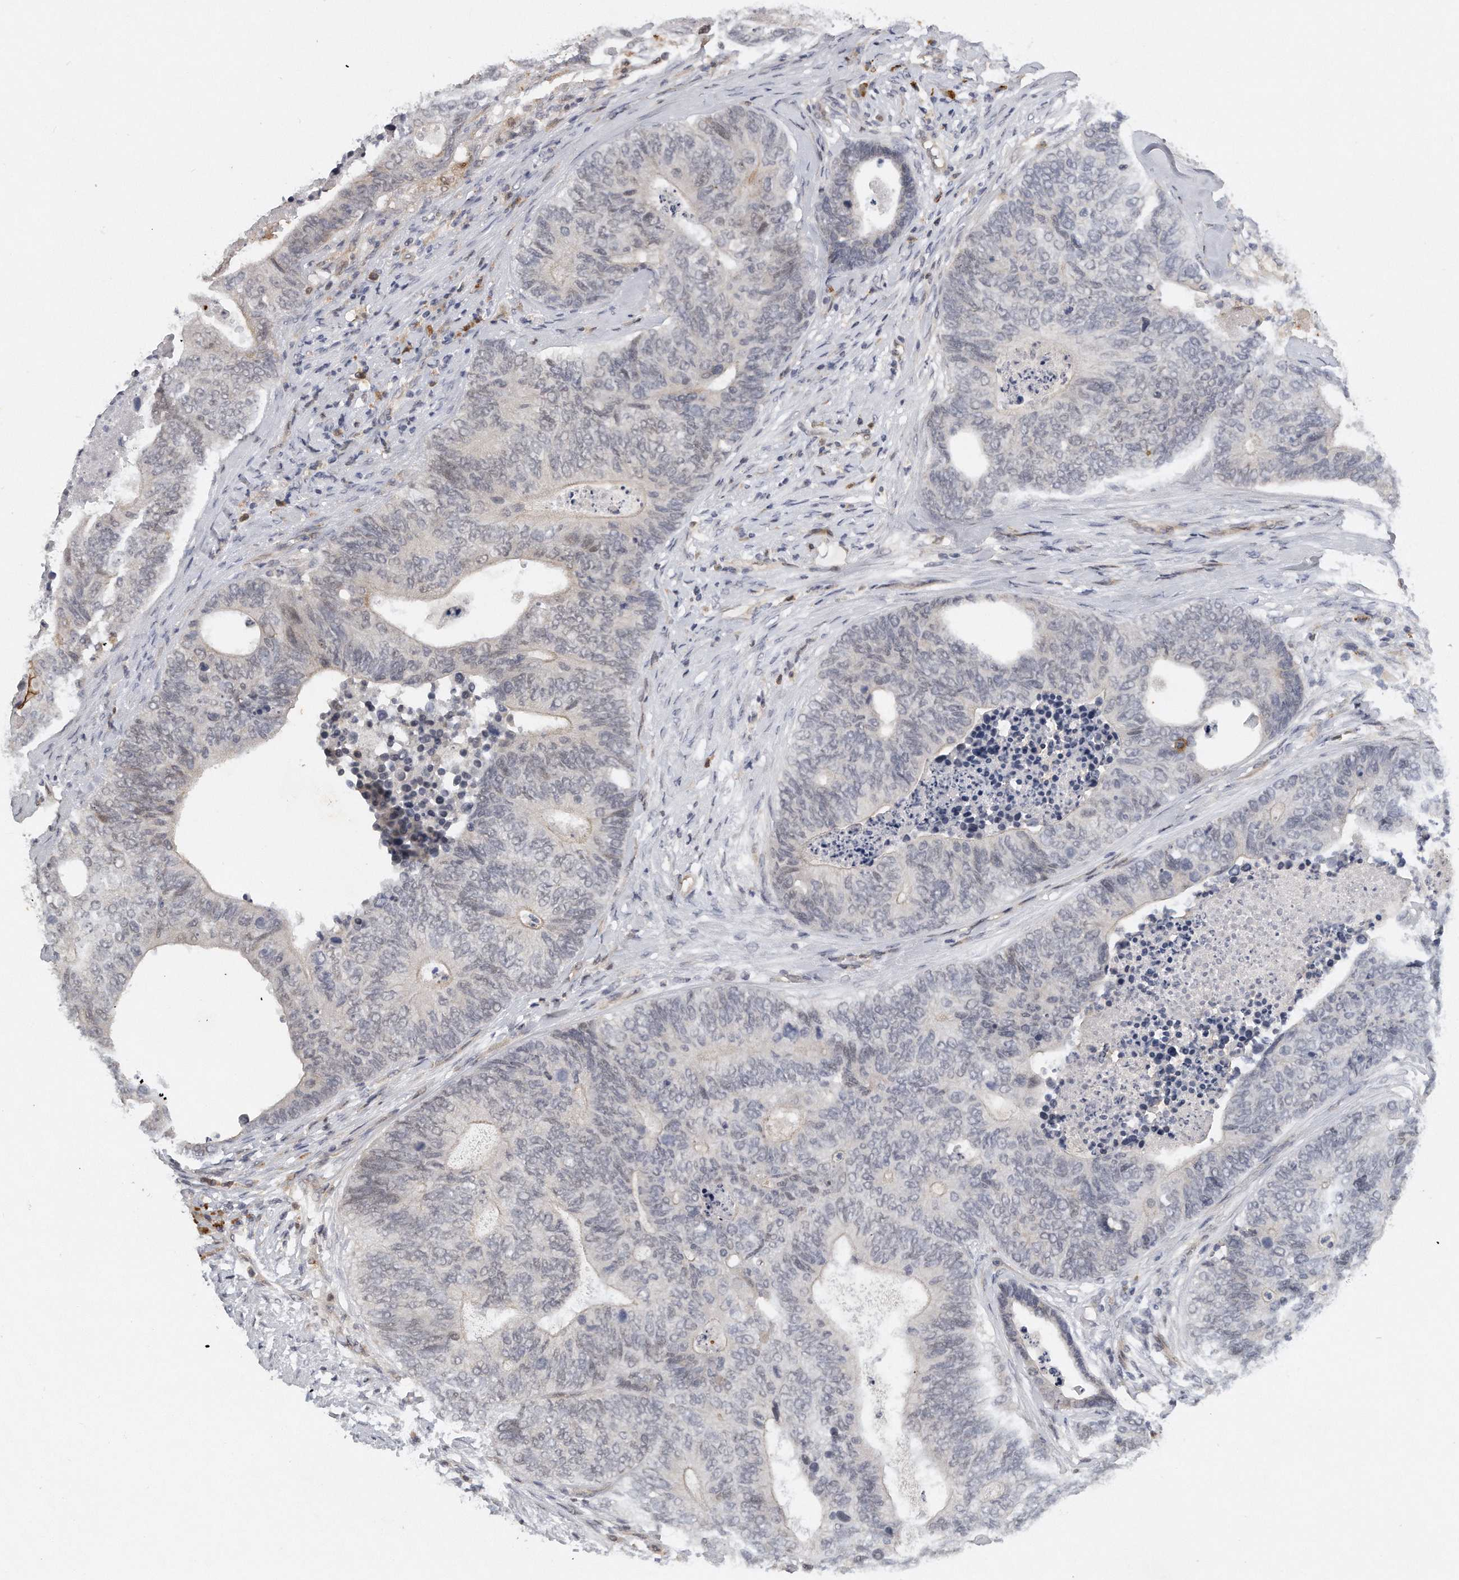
{"staining": {"intensity": "negative", "quantity": "none", "location": "none"}, "tissue": "colorectal cancer", "cell_type": "Tumor cells", "image_type": "cancer", "snomed": [{"axis": "morphology", "description": "Adenocarcinoma, NOS"}, {"axis": "topography", "description": "Colon"}], "caption": "Colorectal cancer (adenocarcinoma) stained for a protein using immunohistochemistry (IHC) reveals no positivity tumor cells.", "gene": "CAMK1", "patient": {"sex": "female", "age": 67}}